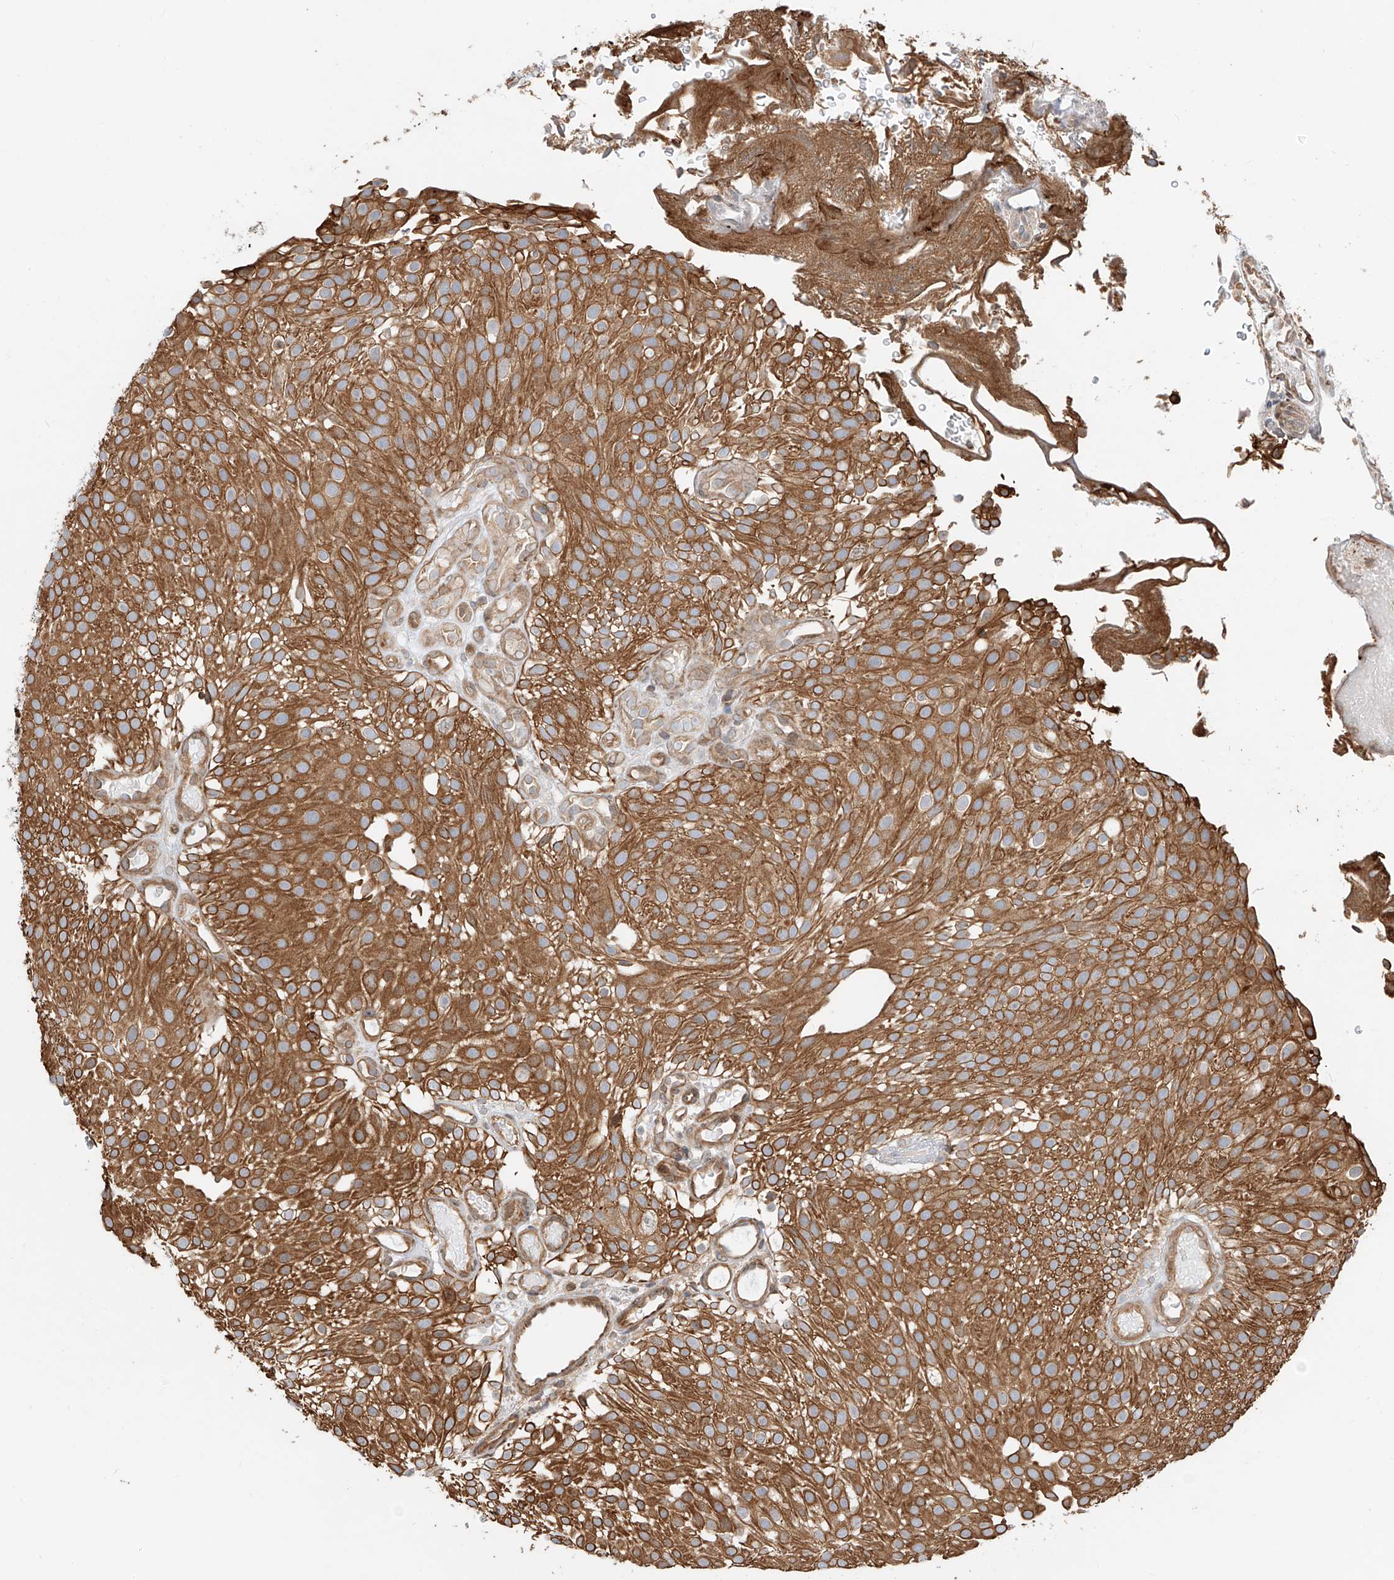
{"staining": {"intensity": "strong", "quantity": ">75%", "location": "cytoplasmic/membranous"}, "tissue": "urothelial cancer", "cell_type": "Tumor cells", "image_type": "cancer", "snomed": [{"axis": "morphology", "description": "Urothelial carcinoma, Low grade"}, {"axis": "topography", "description": "Urinary bladder"}], "caption": "A photomicrograph of human urothelial cancer stained for a protein shows strong cytoplasmic/membranous brown staining in tumor cells. Nuclei are stained in blue.", "gene": "CEP162", "patient": {"sex": "male", "age": 78}}